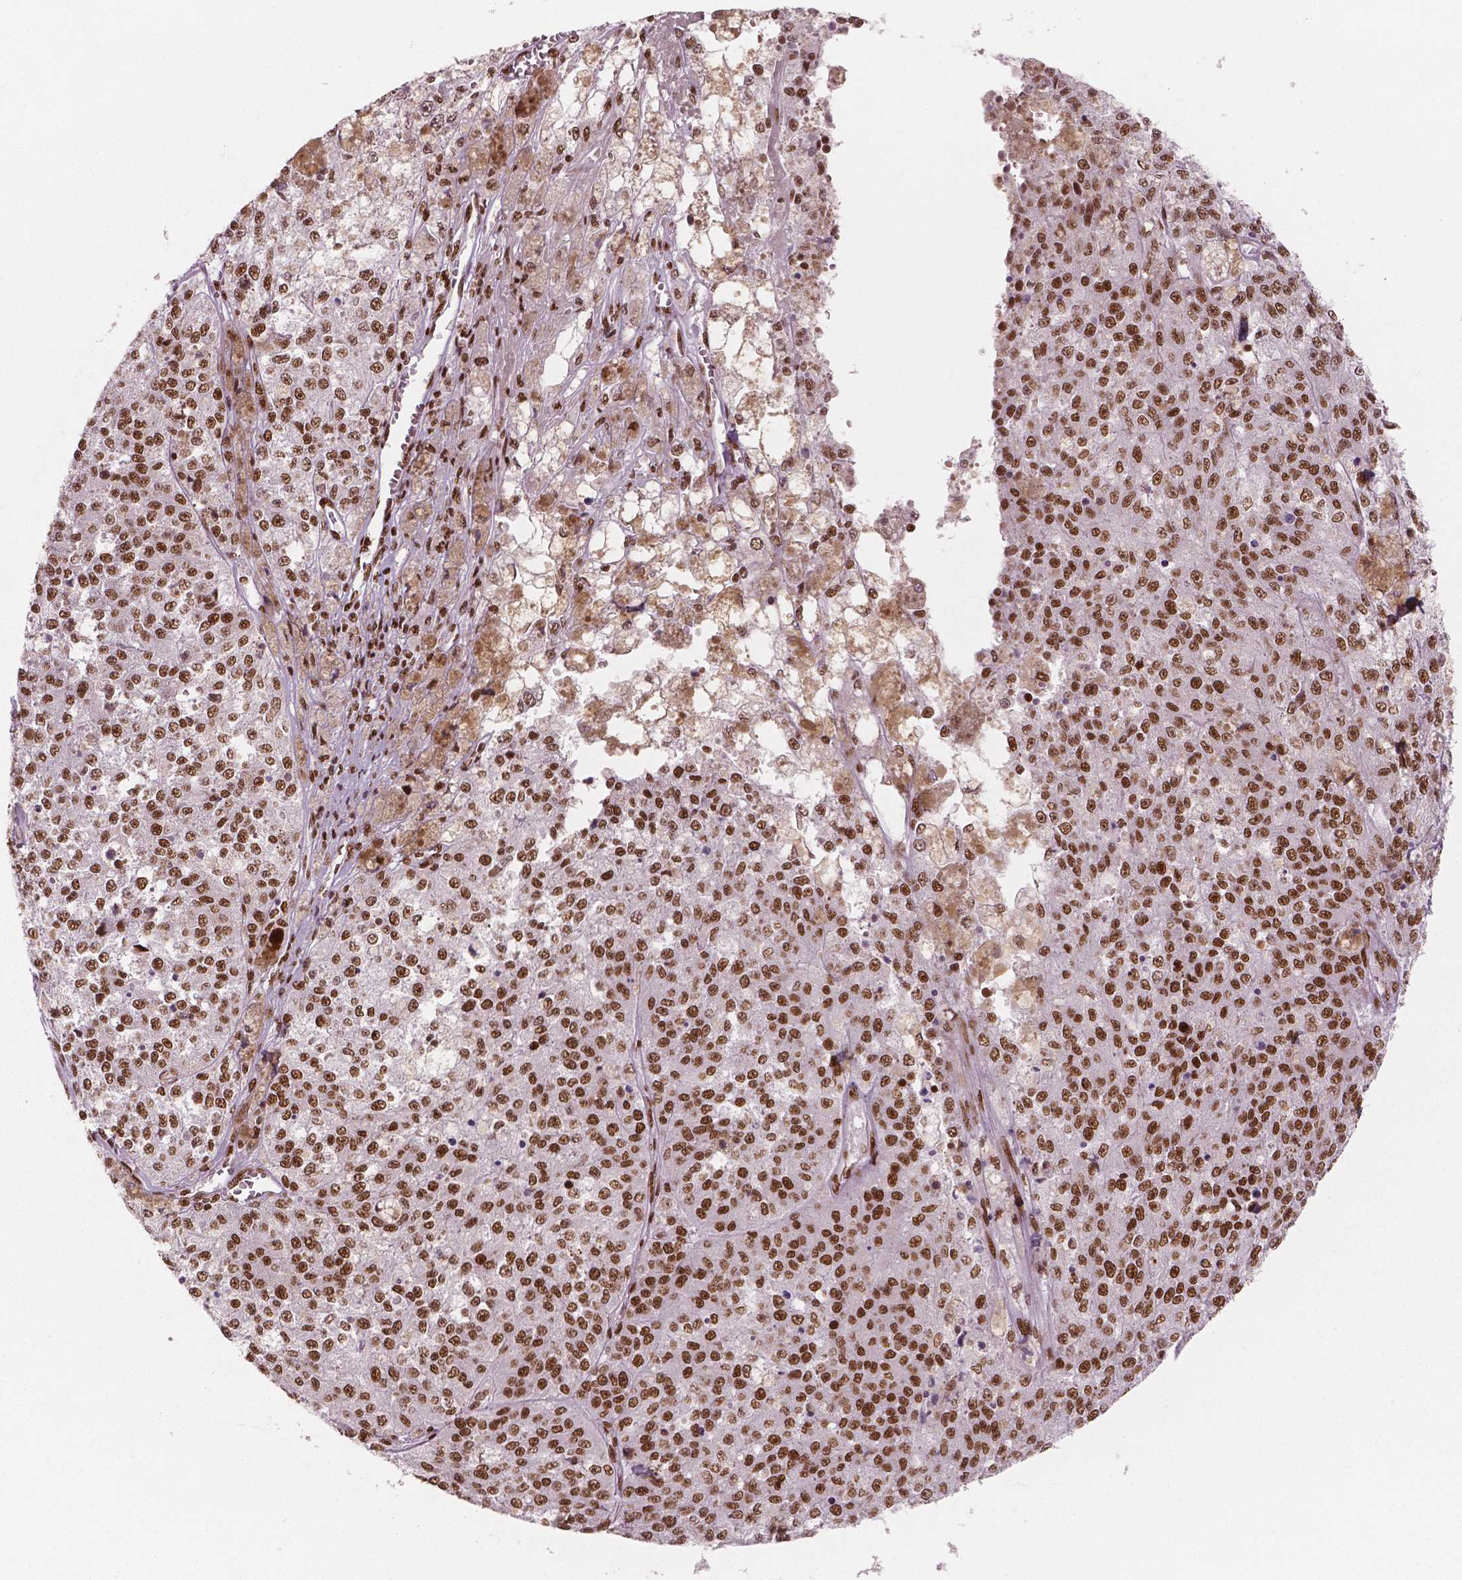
{"staining": {"intensity": "moderate", "quantity": ">75%", "location": "nuclear"}, "tissue": "melanoma", "cell_type": "Tumor cells", "image_type": "cancer", "snomed": [{"axis": "morphology", "description": "Malignant melanoma, Metastatic site"}, {"axis": "topography", "description": "Lymph node"}], "caption": "This image shows IHC staining of melanoma, with medium moderate nuclear positivity in approximately >75% of tumor cells.", "gene": "BRD4", "patient": {"sex": "female", "age": 64}}